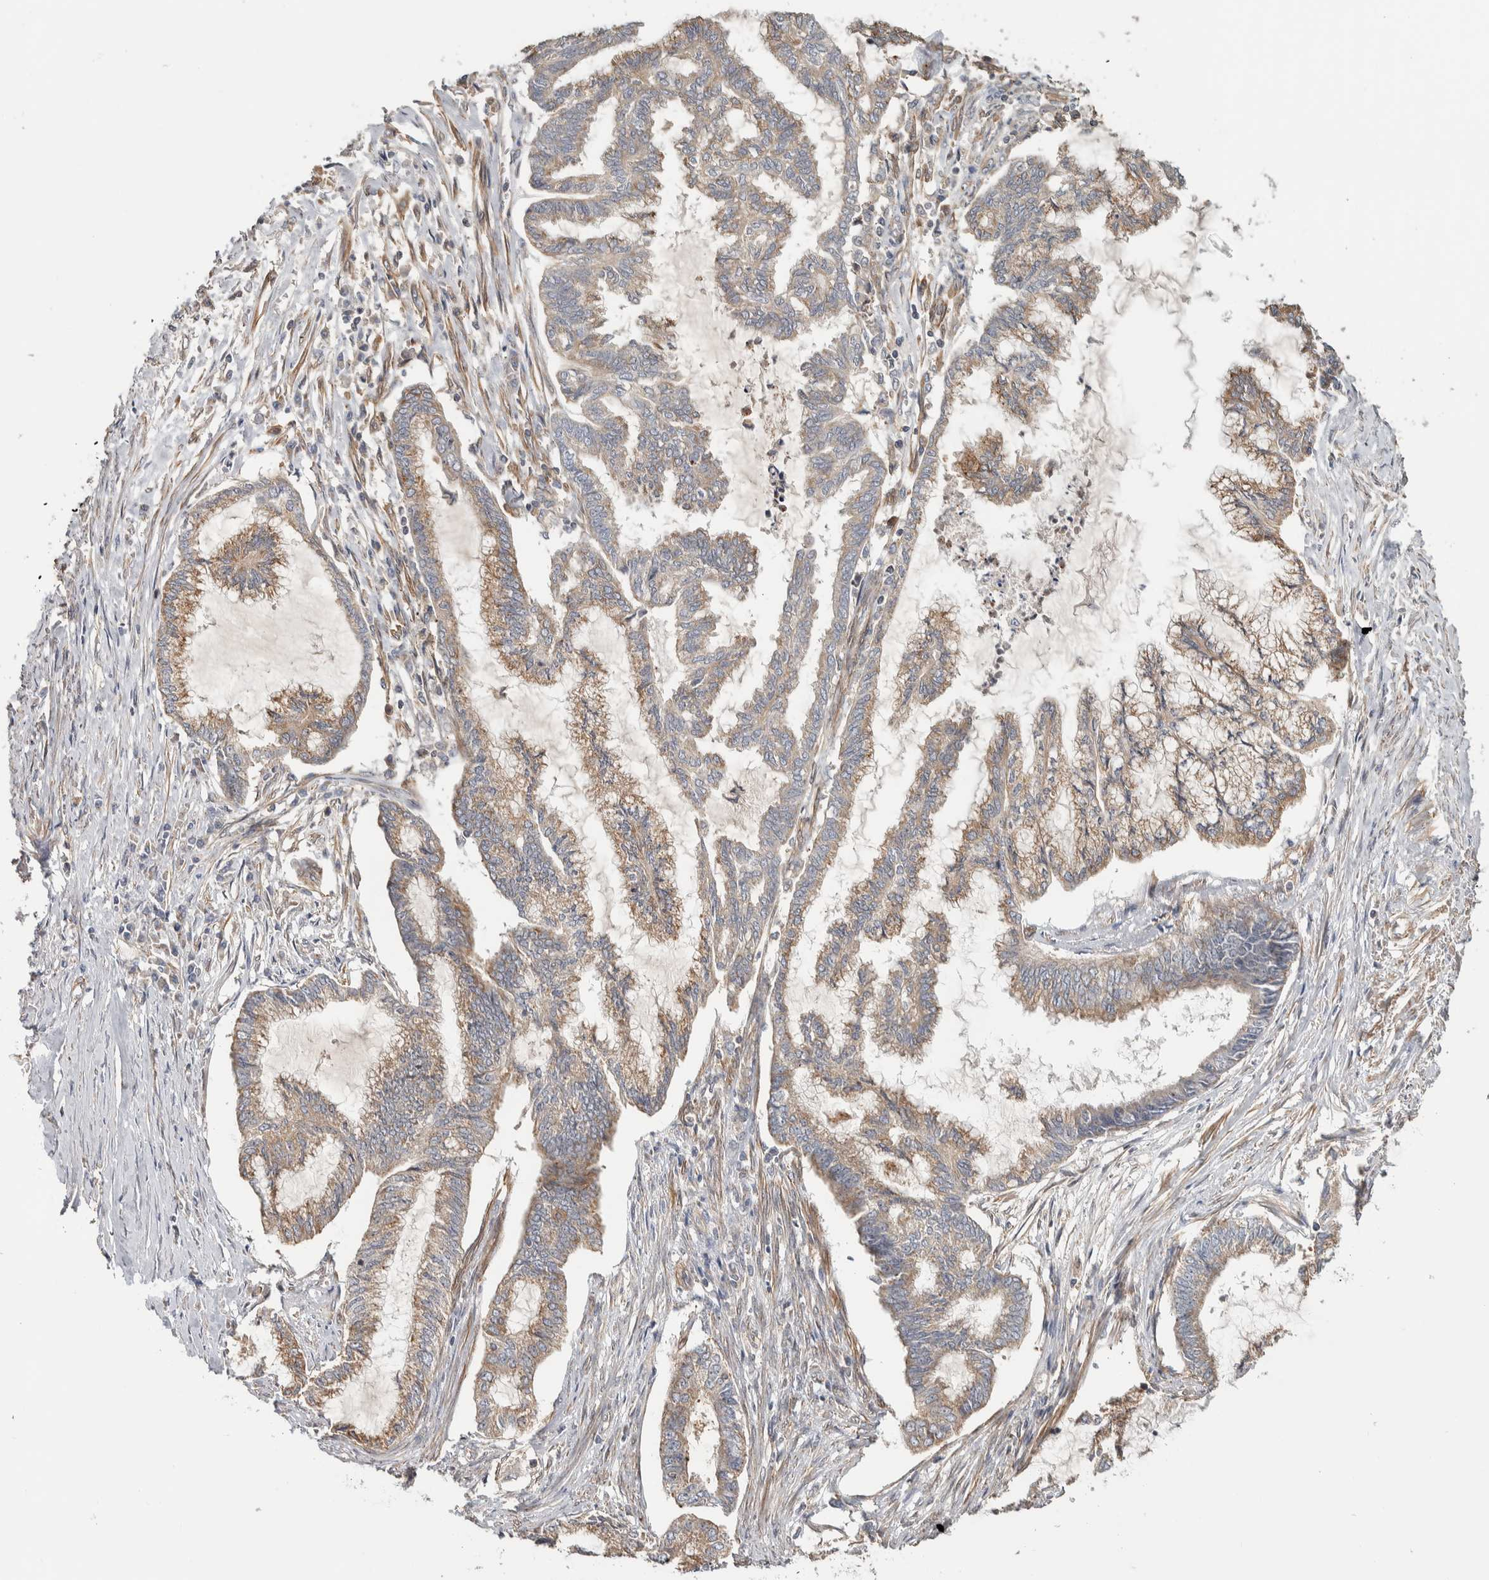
{"staining": {"intensity": "moderate", "quantity": ">75%", "location": "cytoplasmic/membranous"}, "tissue": "endometrial cancer", "cell_type": "Tumor cells", "image_type": "cancer", "snomed": [{"axis": "morphology", "description": "Adenocarcinoma, NOS"}, {"axis": "topography", "description": "Endometrium"}], "caption": "Protein expression analysis of human endometrial adenocarcinoma reveals moderate cytoplasmic/membranous staining in about >75% of tumor cells.", "gene": "CHMP4C", "patient": {"sex": "female", "age": 86}}